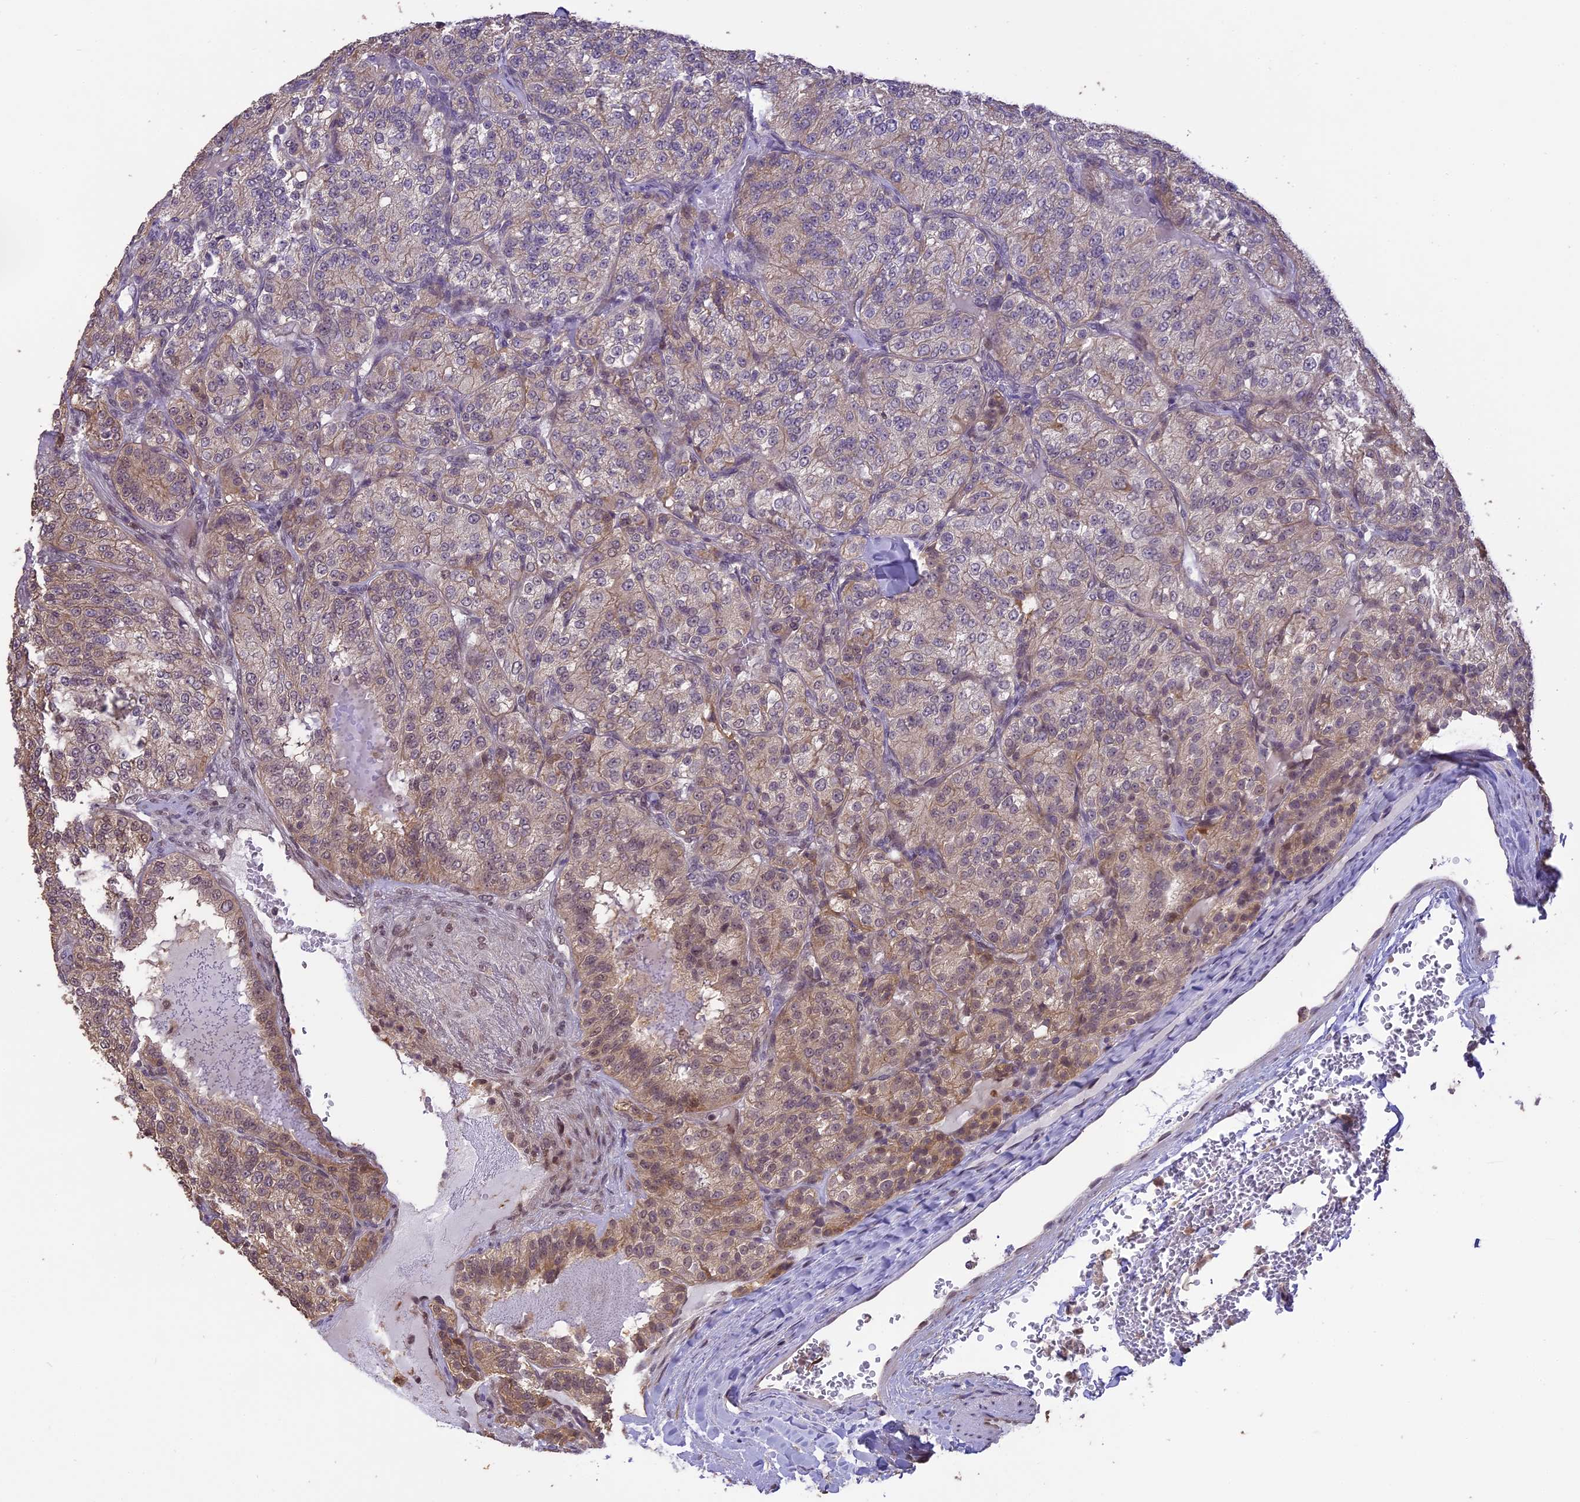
{"staining": {"intensity": "weak", "quantity": "25%-75%", "location": "cytoplasmic/membranous,nuclear"}, "tissue": "renal cancer", "cell_type": "Tumor cells", "image_type": "cancer", "snomed": [{"axis": "morphology", "description": "Adenocarcinoma, NOS"}, {"axis": "topography", "description": "Kidney"}], "caption": "Adenocarcinoma (renal) tissue demonstrates weak cytoplasmic/membranous and nuclear staining in approximately 25%-75% of tumor cells, visualized by immunohistochemistry. (DAB IHC, brown staining for protein, blue staining for nuclei).", "gene": "TIGD7", "patient": {"sex": "female", "age": 63}}